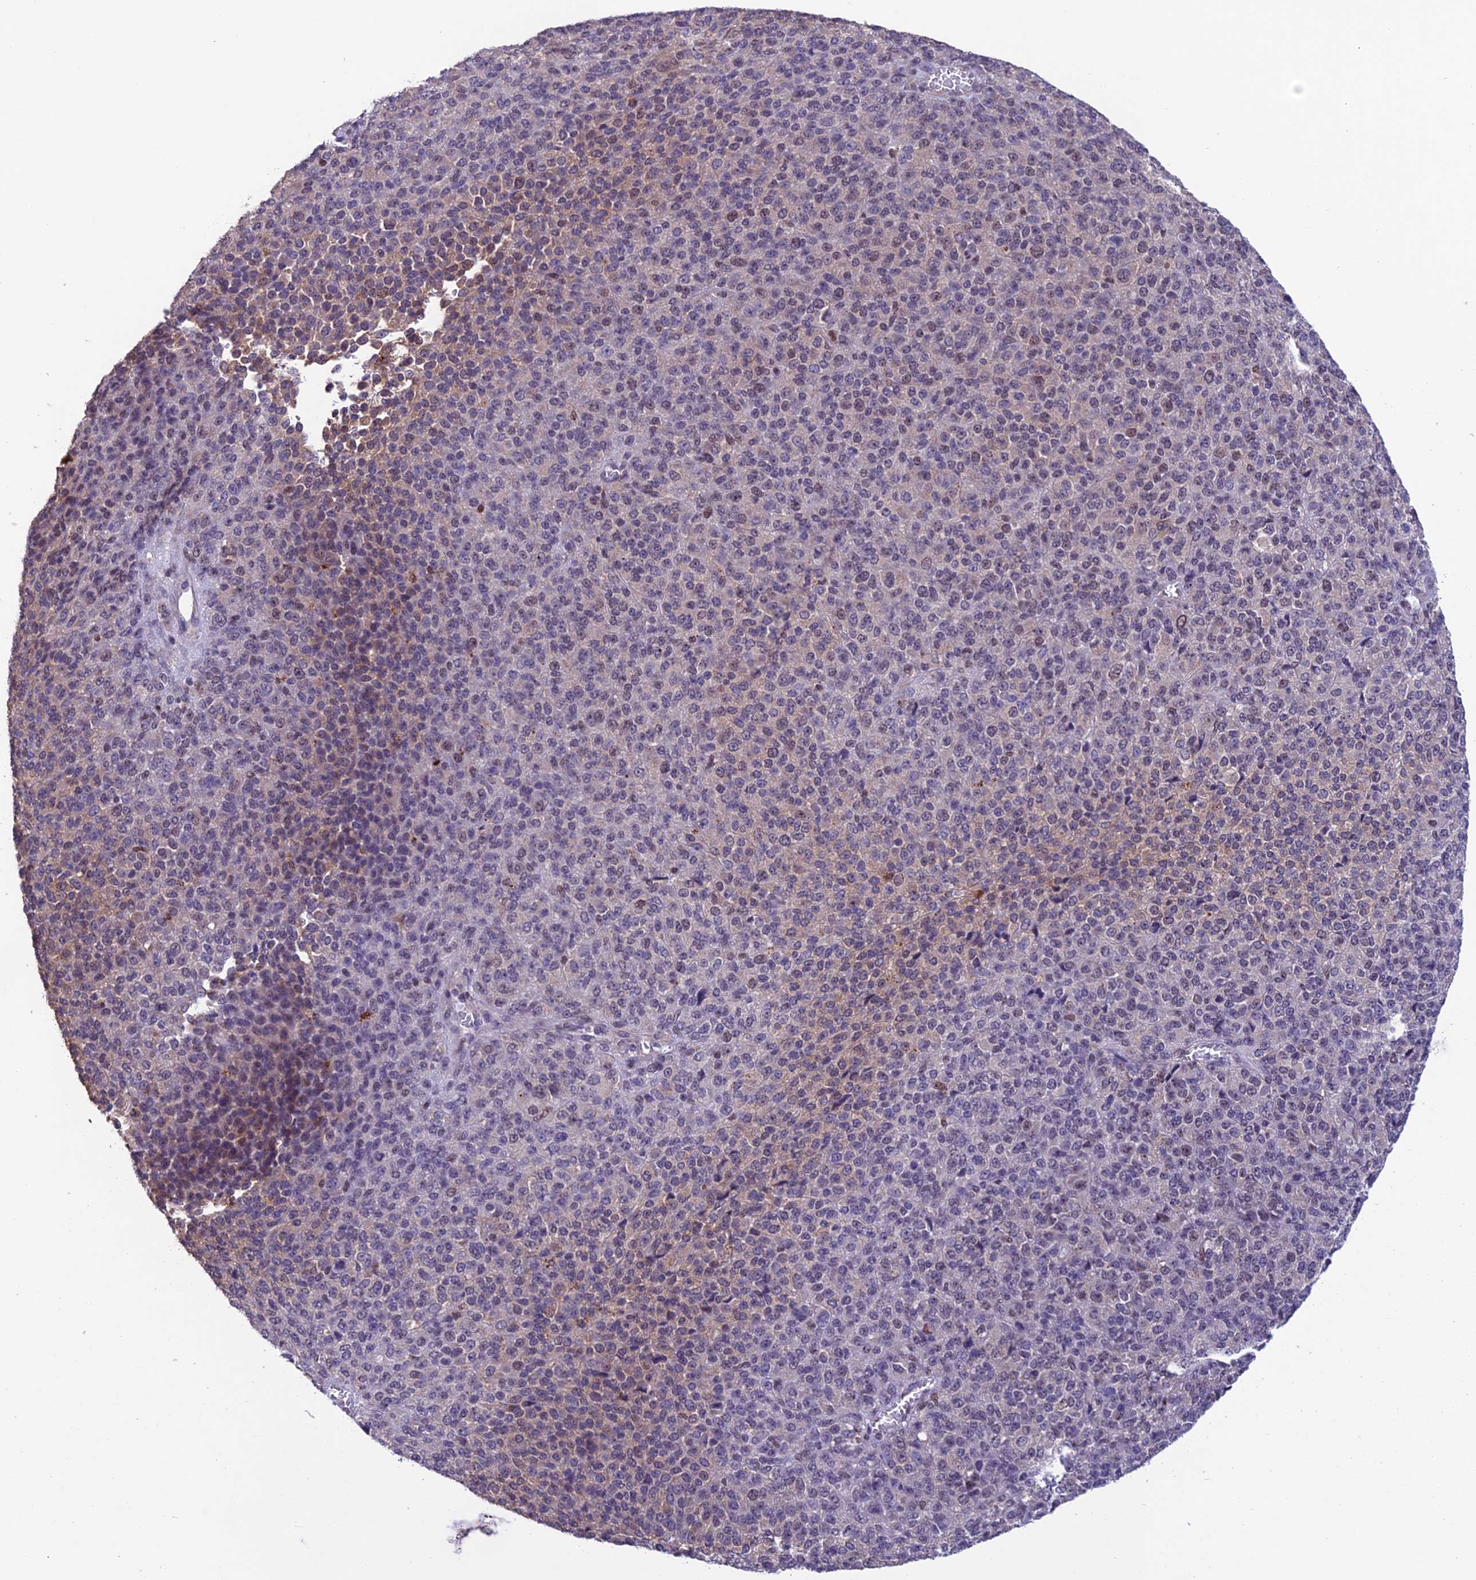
{"staining": {"intensity": "weak", "quantity": "<25%", "location": "cytoplasmic/membranous,nuclear"}, "tissue": "melanoma", "cell_type": "Tumor cells", "image_type": "cancer", "snomed": [{"axis": "morphology", "description": "Malignant melanoma, Metastatic site"}, {"axis": "topography", "description": "Brain"}], "caption": "A photomicrograph of melanoma stained for a protein demonstrates no brown staining in tumor cells.", "gene": "MIS12", "patient": {"sex": "female", "age": 56}}